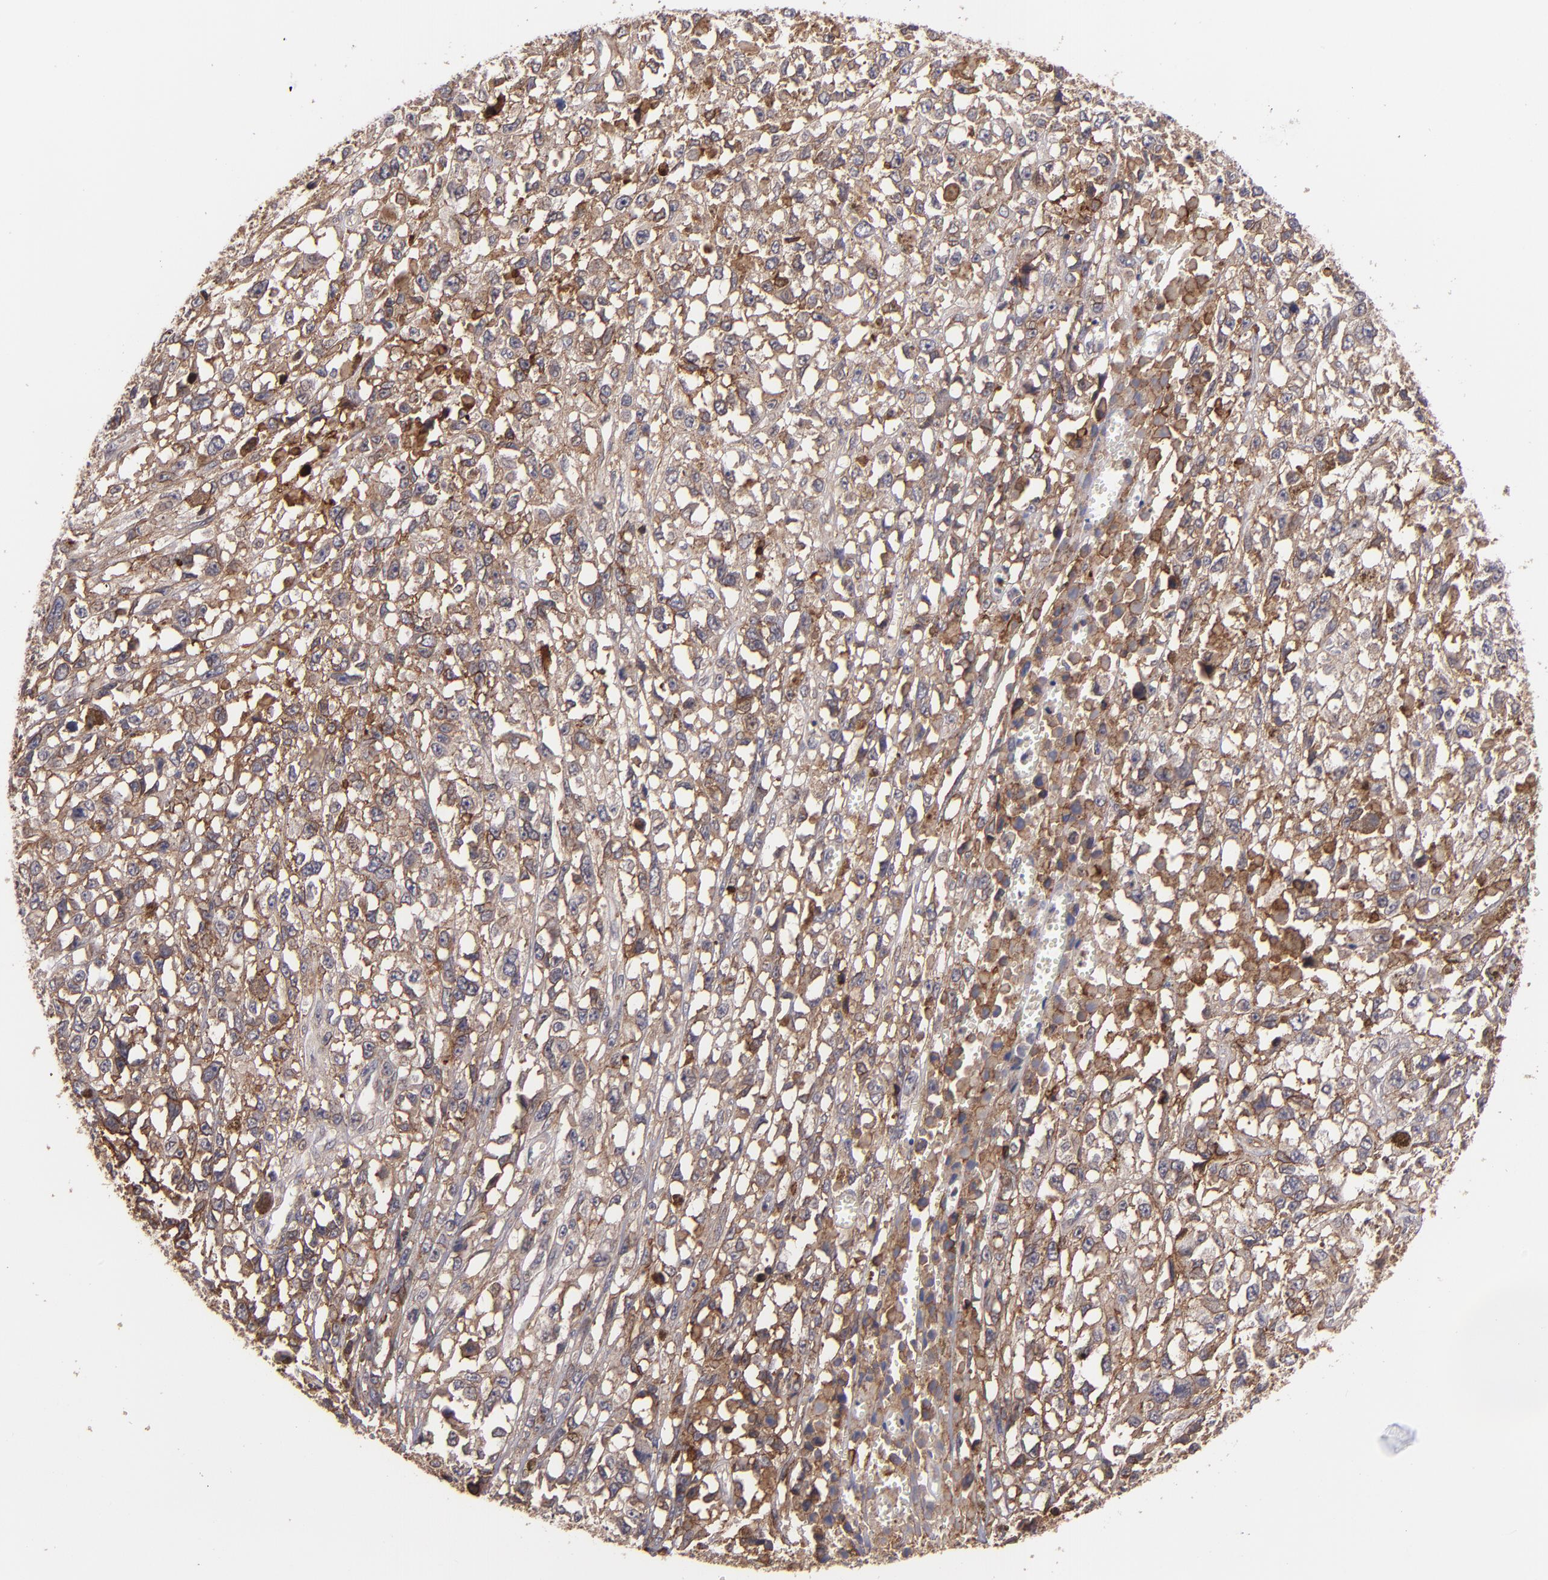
{"staining": {"intensity": "moderate", "quantity": ">75%", "location": "cytoplasmic/membranous"}, "tissue": "melanoma", "cell_type": "Tumor cells", "image_type": "cancer", "snomed": [{"axis": "morphology", "description": "Malignant melanoma, Metastatic site"}, {"axis": "topography", "description": "Lymph node"}], "caption": "Malignant melanoma (metastatic site) stained with a protein marker shows moderate staining in tumor cells.", "gene": "ICAM1", "patient": {"sex": "male", "age": 59}}